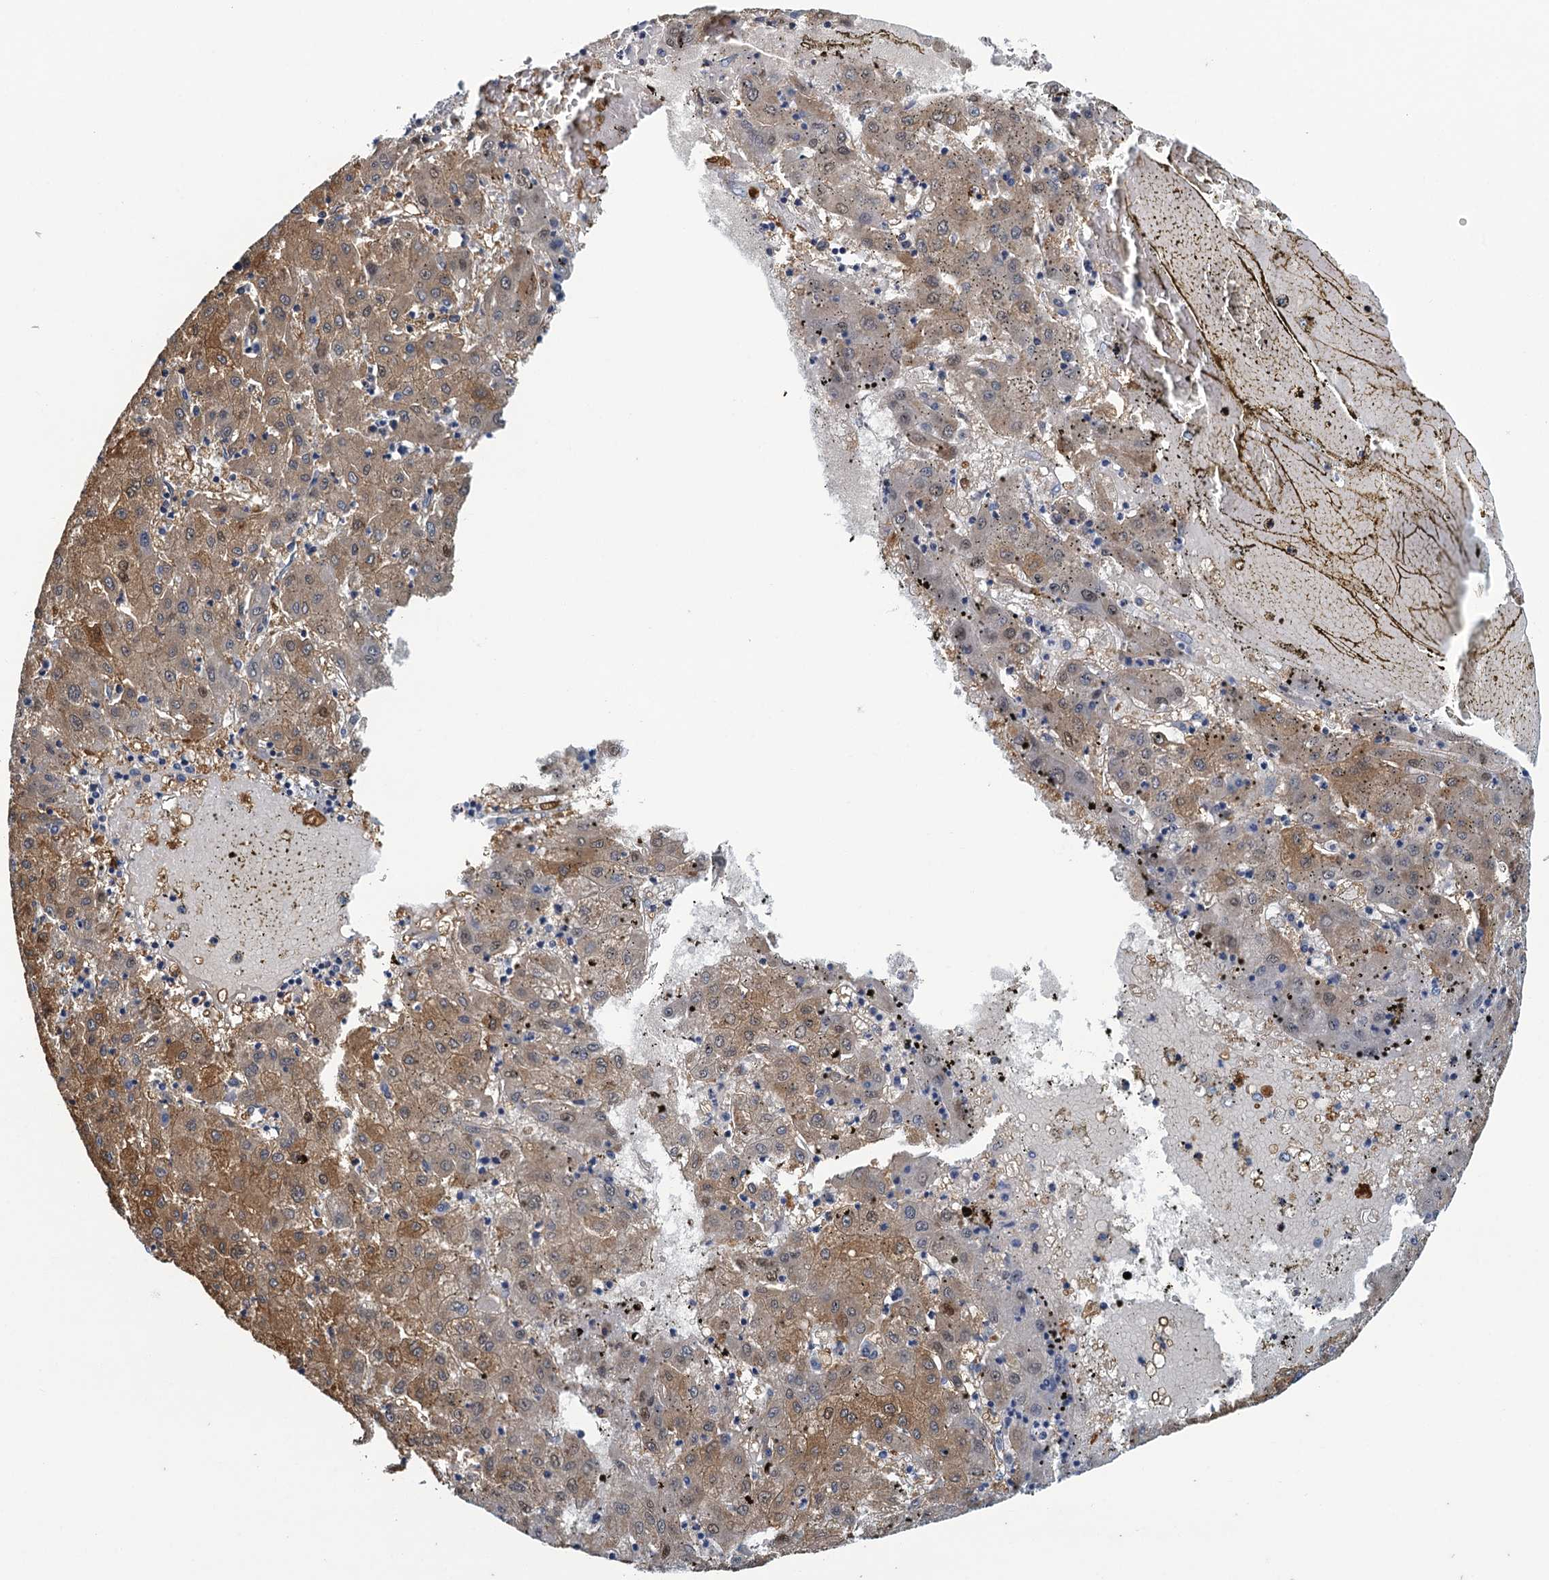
{"staining": {"intensity": "moderate", "quantity": "25%-75%", "location": "cytoplasmic/membranous,nuclear"}, "tissue": "liver cancer", "cell_type": "Tumor cells", "image_type": "cancer", "snomed": [{"axis": "morphology", "description": "Carcinoma, Hepatocellular, NOS"}, {"axis": "topography", "description": "Liver"}], "caption": "This photomicrograph demonstrates immunohistochemistry (IHC) staining of human hepatocellular carcinoma (liver), with medium moderate cytoplasmic/membranous and nuclear positivity in approximately 25%-75% of tumor cells.", "gene": "NCKAP1L", "patient": {"sex": "male", "age": 72}}